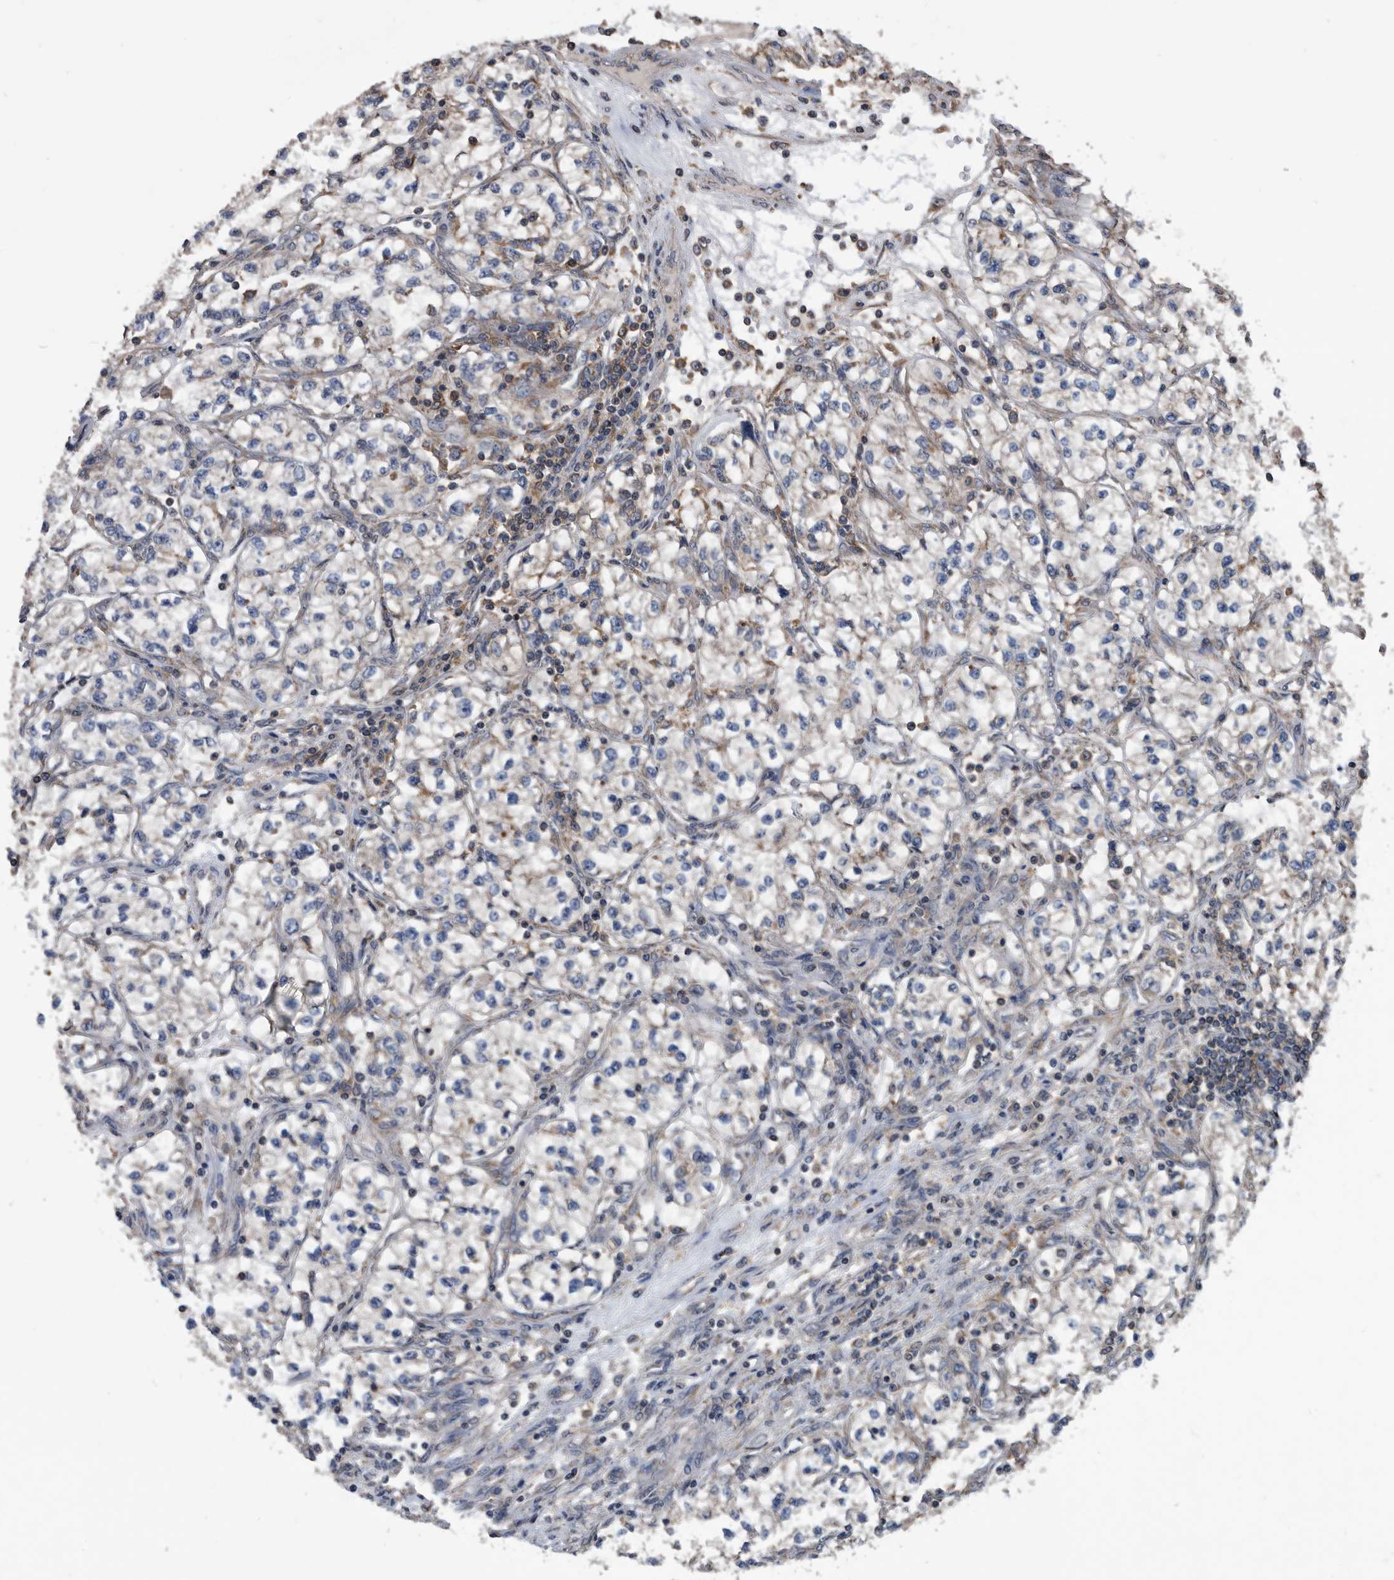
{"staining": {"intensity": "negative", "quantity": "none", "location": "none"}, "tissue": "renal cancer", "cell_type": "Tumor cells", "image_type": "cancer", "snomed": [{"axis": "morphology", "description": "Adenocarcinoma, NOS"}, {"axis": "topography", "description": "Kidney"}], "caption": "The immunohistochemistry (IHC) micrograph has no significant staining in tumor cells of renal cancer tissue.", "gene": "NRBP1", "patient": {"sex": "female", "age": 57}}